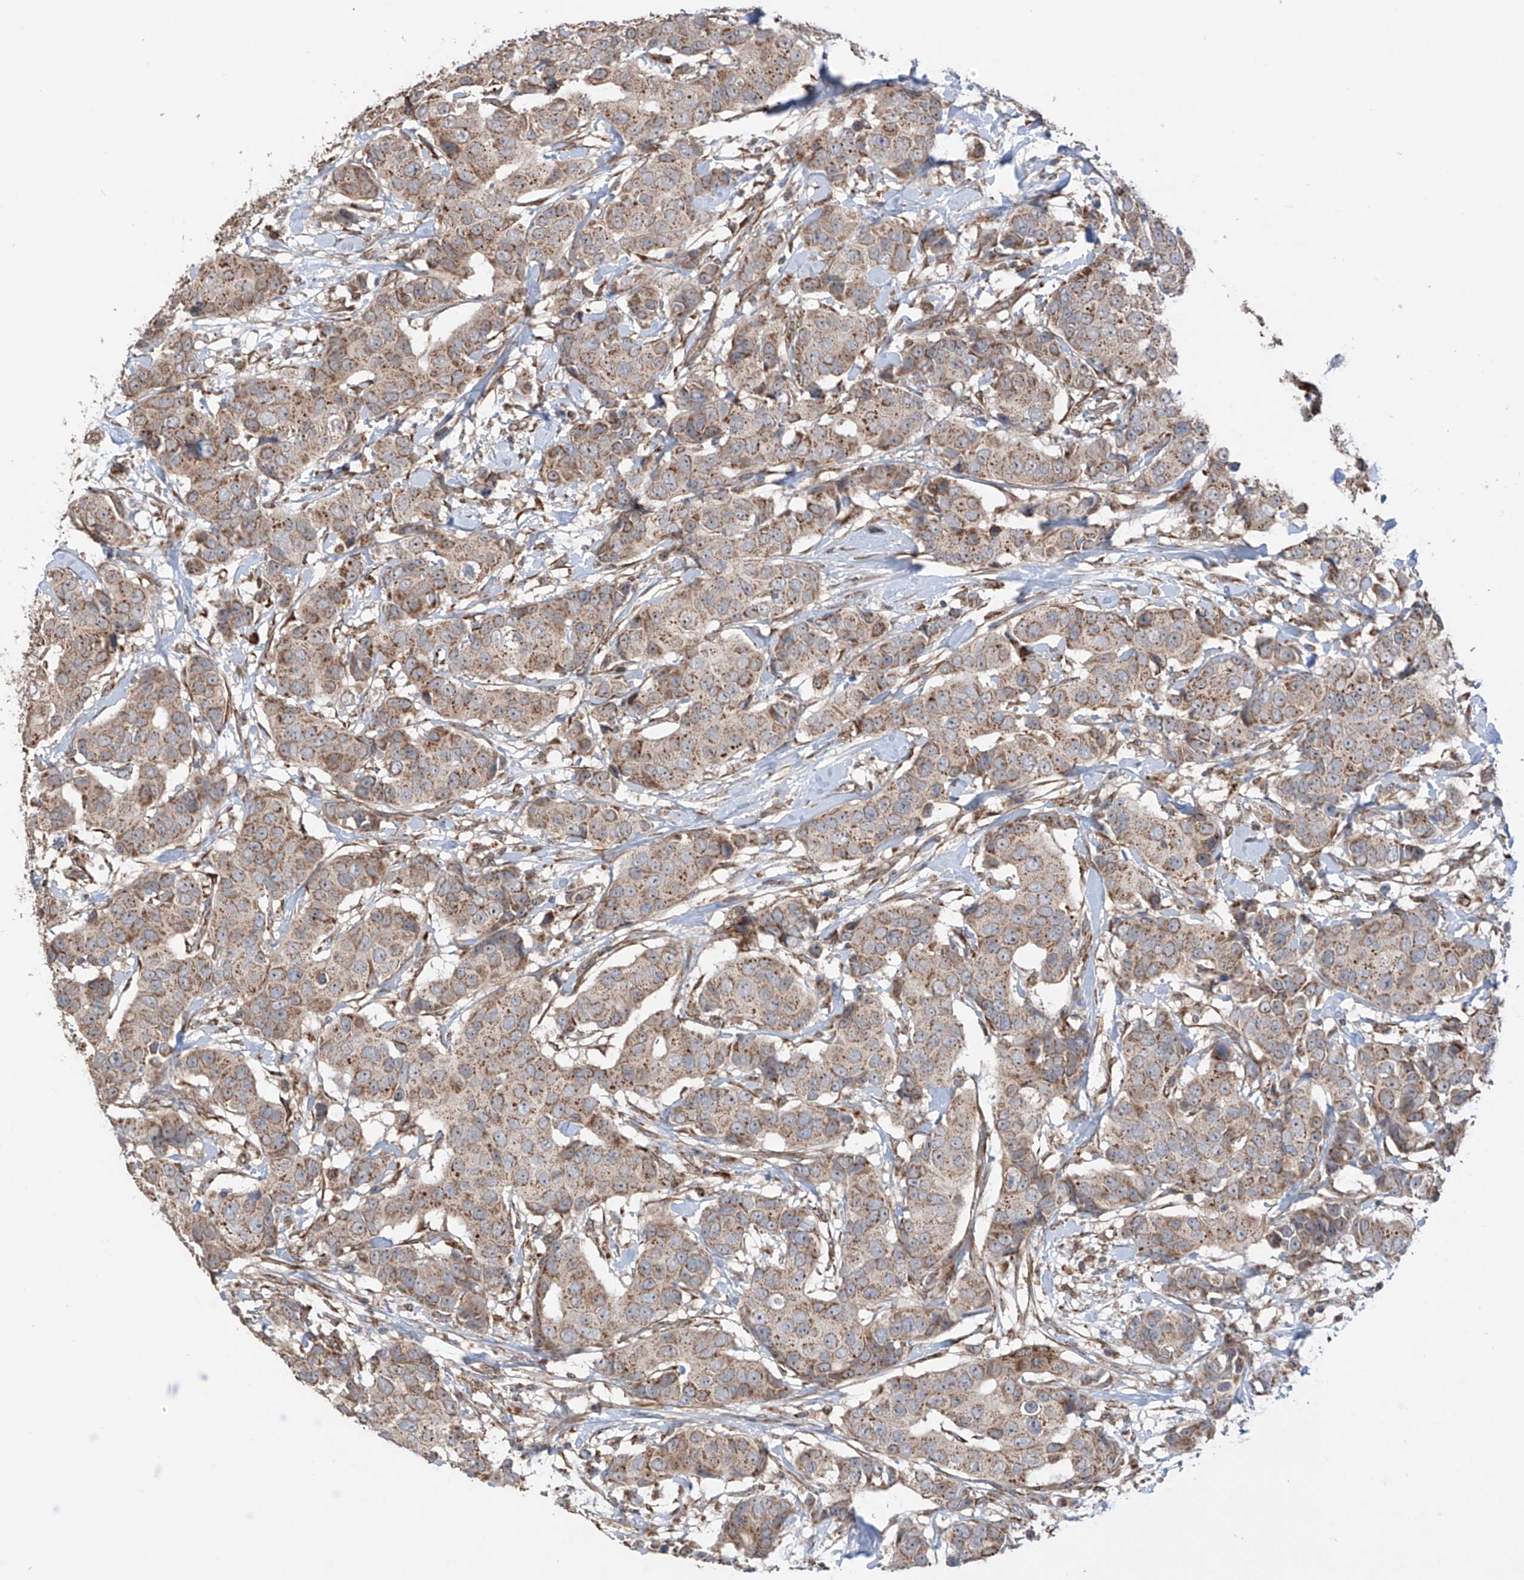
{"staining": {"intensity": "weak", "quantity": ">75%", "location": "cytoplasmic/membranous"}, "tissue": "breast cancer", "cell_type": "Tumor cells", "image_type": "cancer", "snomed": [{"axis": "morphology", "description": "Normal tissue, NOS"}, {"axis": "morphology", "description": "Duct carcinoma"}, {"axis": "topography", "description": "Breast"}], "caption": "Breast infiltrating ductal carcinoma stained with a brown dye displays weak cytoplasmic/membranous positive positivity in about >75% of tumor cells.", "gene": "SAMD3", "patient": {"sex": "female", "age": 39}}